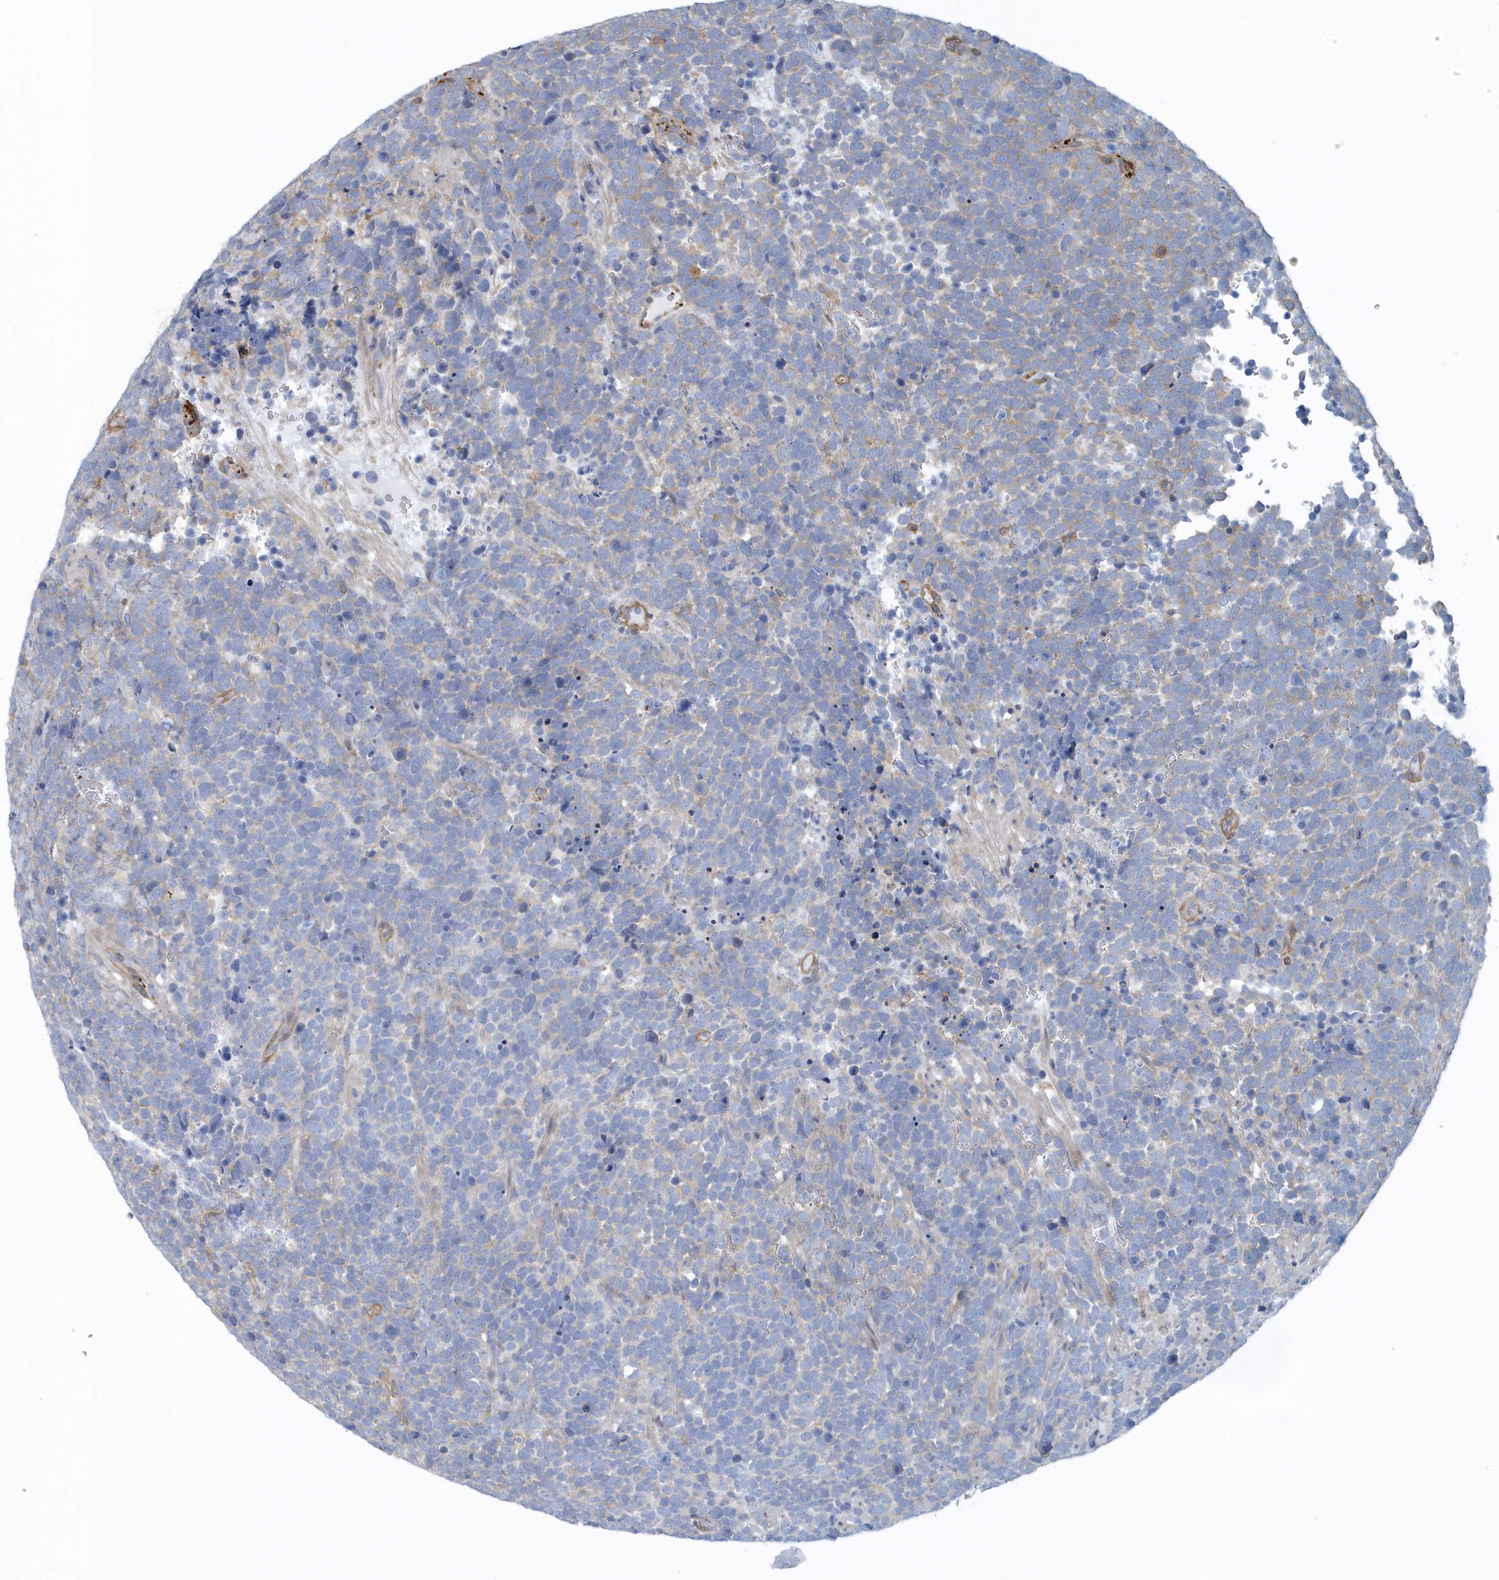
{"staining": {"intensity": "weak", "quantity": "<25%", "location": "cytoplasmic/membranous"}, "tissue": "urothelial cancer", "cell_type": "Tumor cells", "image_type": "cancer", "snomed": [{"axis": "morphology", "description": "Urothelial carcinoma, High grade"}, {"axis": "topography", "description": "Urinary bladder"}], "caption": "The photomicrograph exhibits no significant staining in tumor cells of urothelial carcinoma (high-grade).", "gene": "ARAP2", "patient": {"sex": "female", "age": 82}}